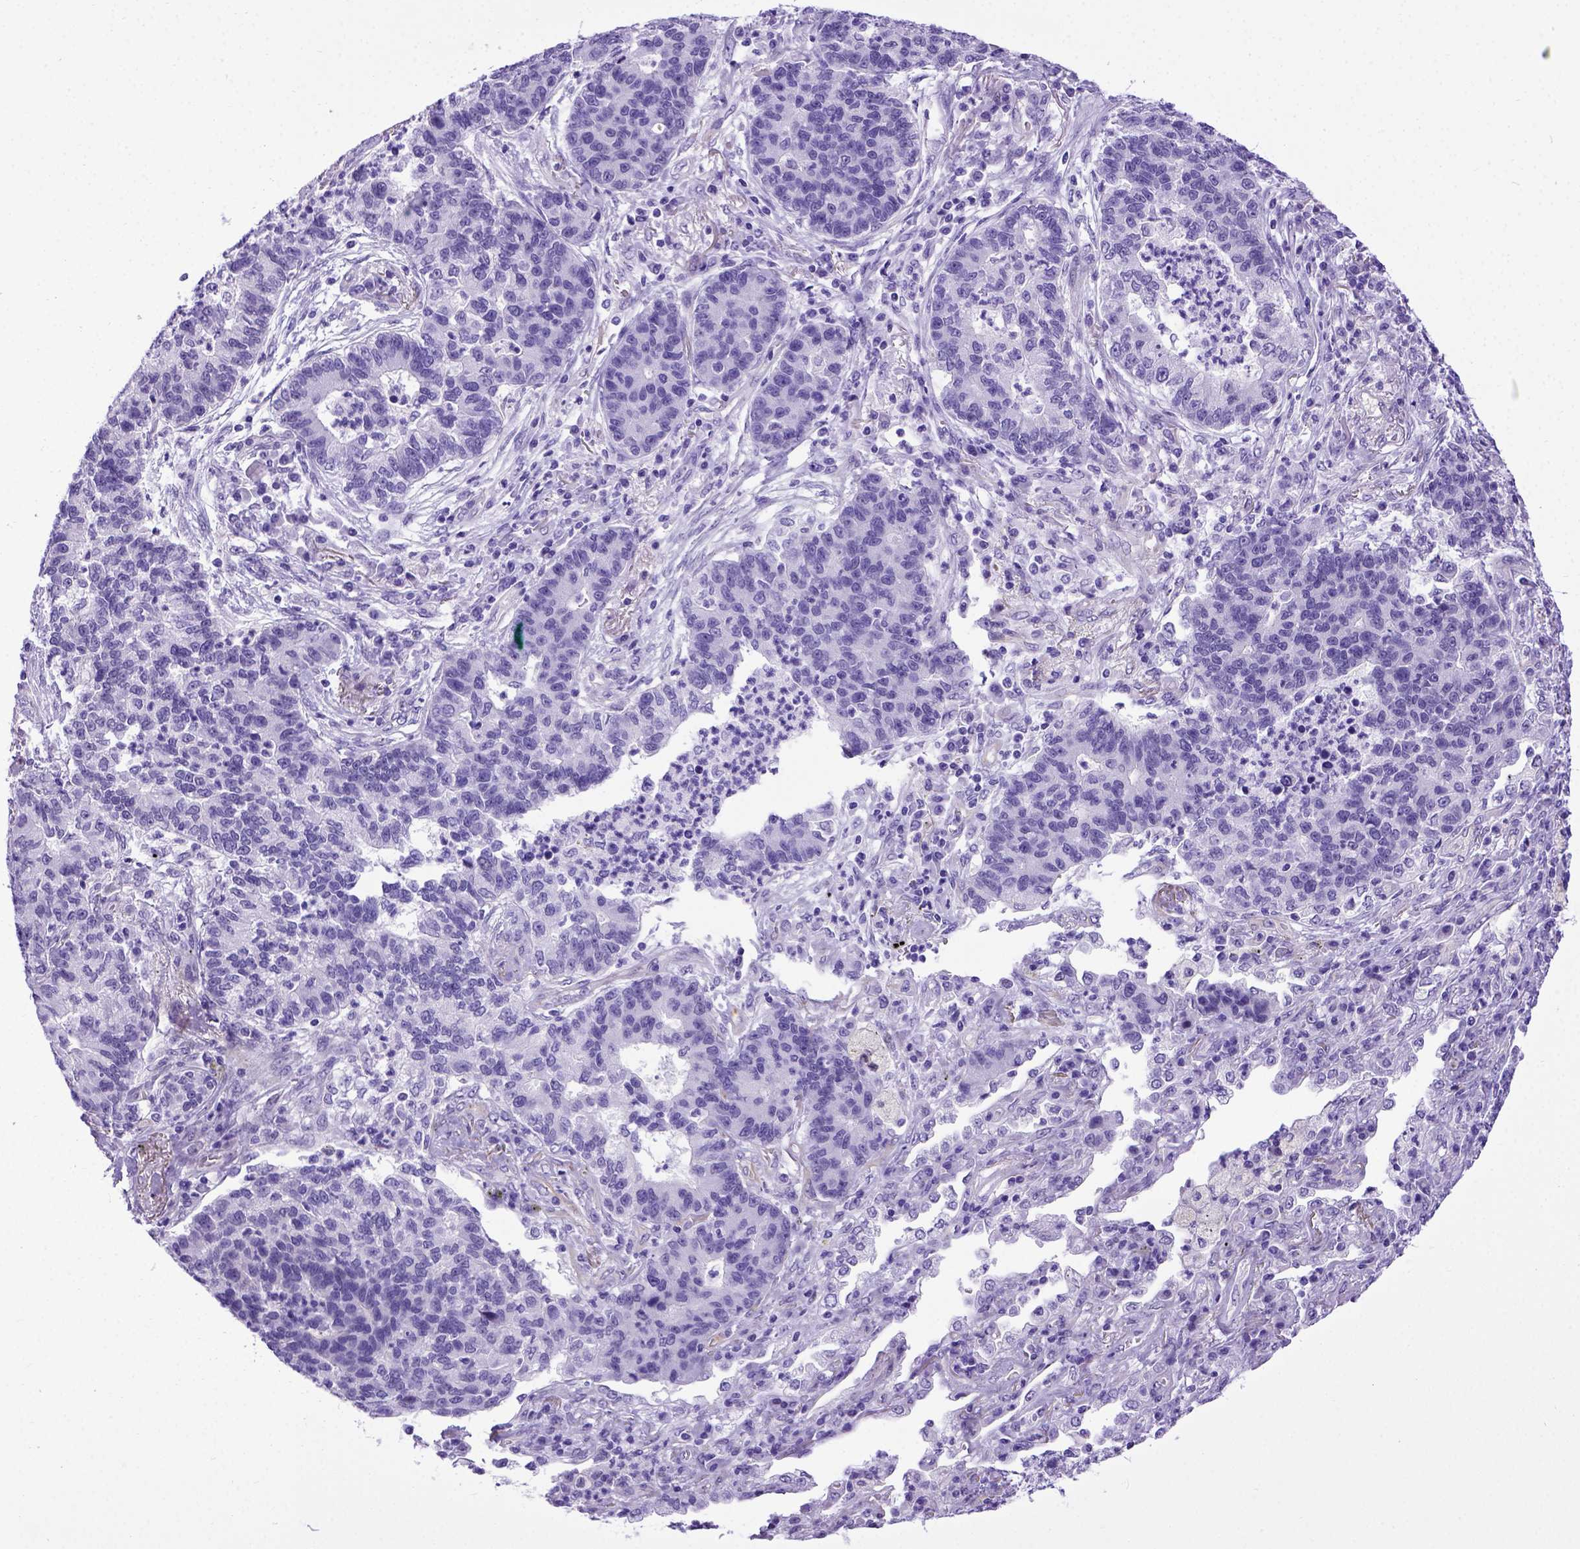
{"staining": {"intensity": "negative", "quantity": "none", "location": "none"}, "tissue": "lung cancer", "cell_type": "Tumor cells", "image_type": "cancer", "snomed": [{"axis": "morphology", "description": "Adenocarcinoma, NOS"}, {"axis": "topography", "description": "Lung"}], "caption": "Lung cancer (adenocarcinoma) was stained to show a protein in brown. There is no significant positivity in tumor cells.", "gene": "ADAM12", "patient": {"sex": "female", "age": 57}}